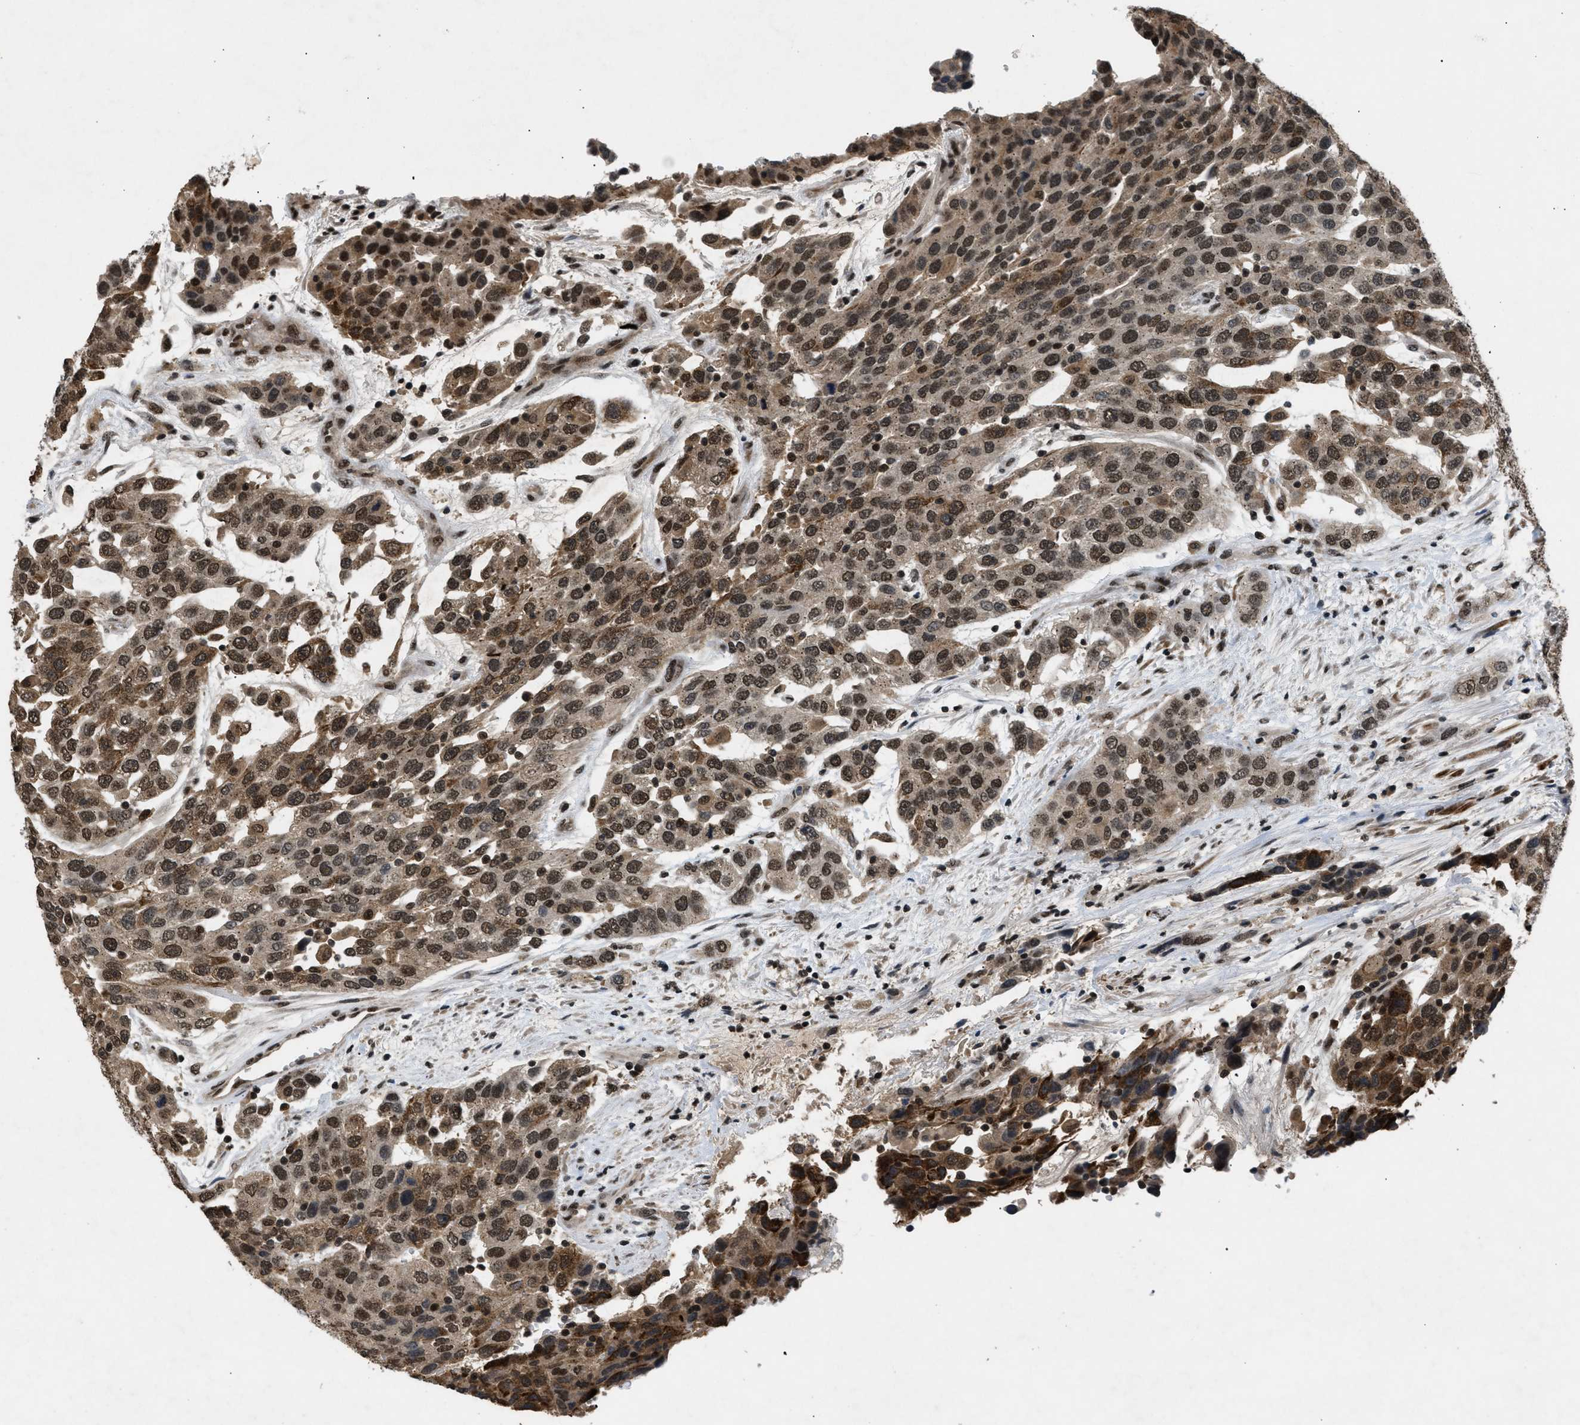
{"staining": {"intensity": "strong", "quantity": ">75%", "location": "cytoplasmic/membranous,nuclear"}, "tissue": "urothelial cancer", "cell_type": "Tumor cells", "image_type": "cancer", "snomed": [{"axis": "morphology", "description": "Urothelial carcinoma, High grade"}, {"axis": "topography", "description": "Urinary bladder"}], "caption": "Immunohistochemical staining of high-grade urothelial carcinoma exhibits high levels of strong cytoplasmic/membranous and nuclear protein expression in approximately >75% of tumor cells. (IHC, brightfield microscopy, high magnification).", "gene": "RBM5", "patient": {"sex": "female", "age": 80}}